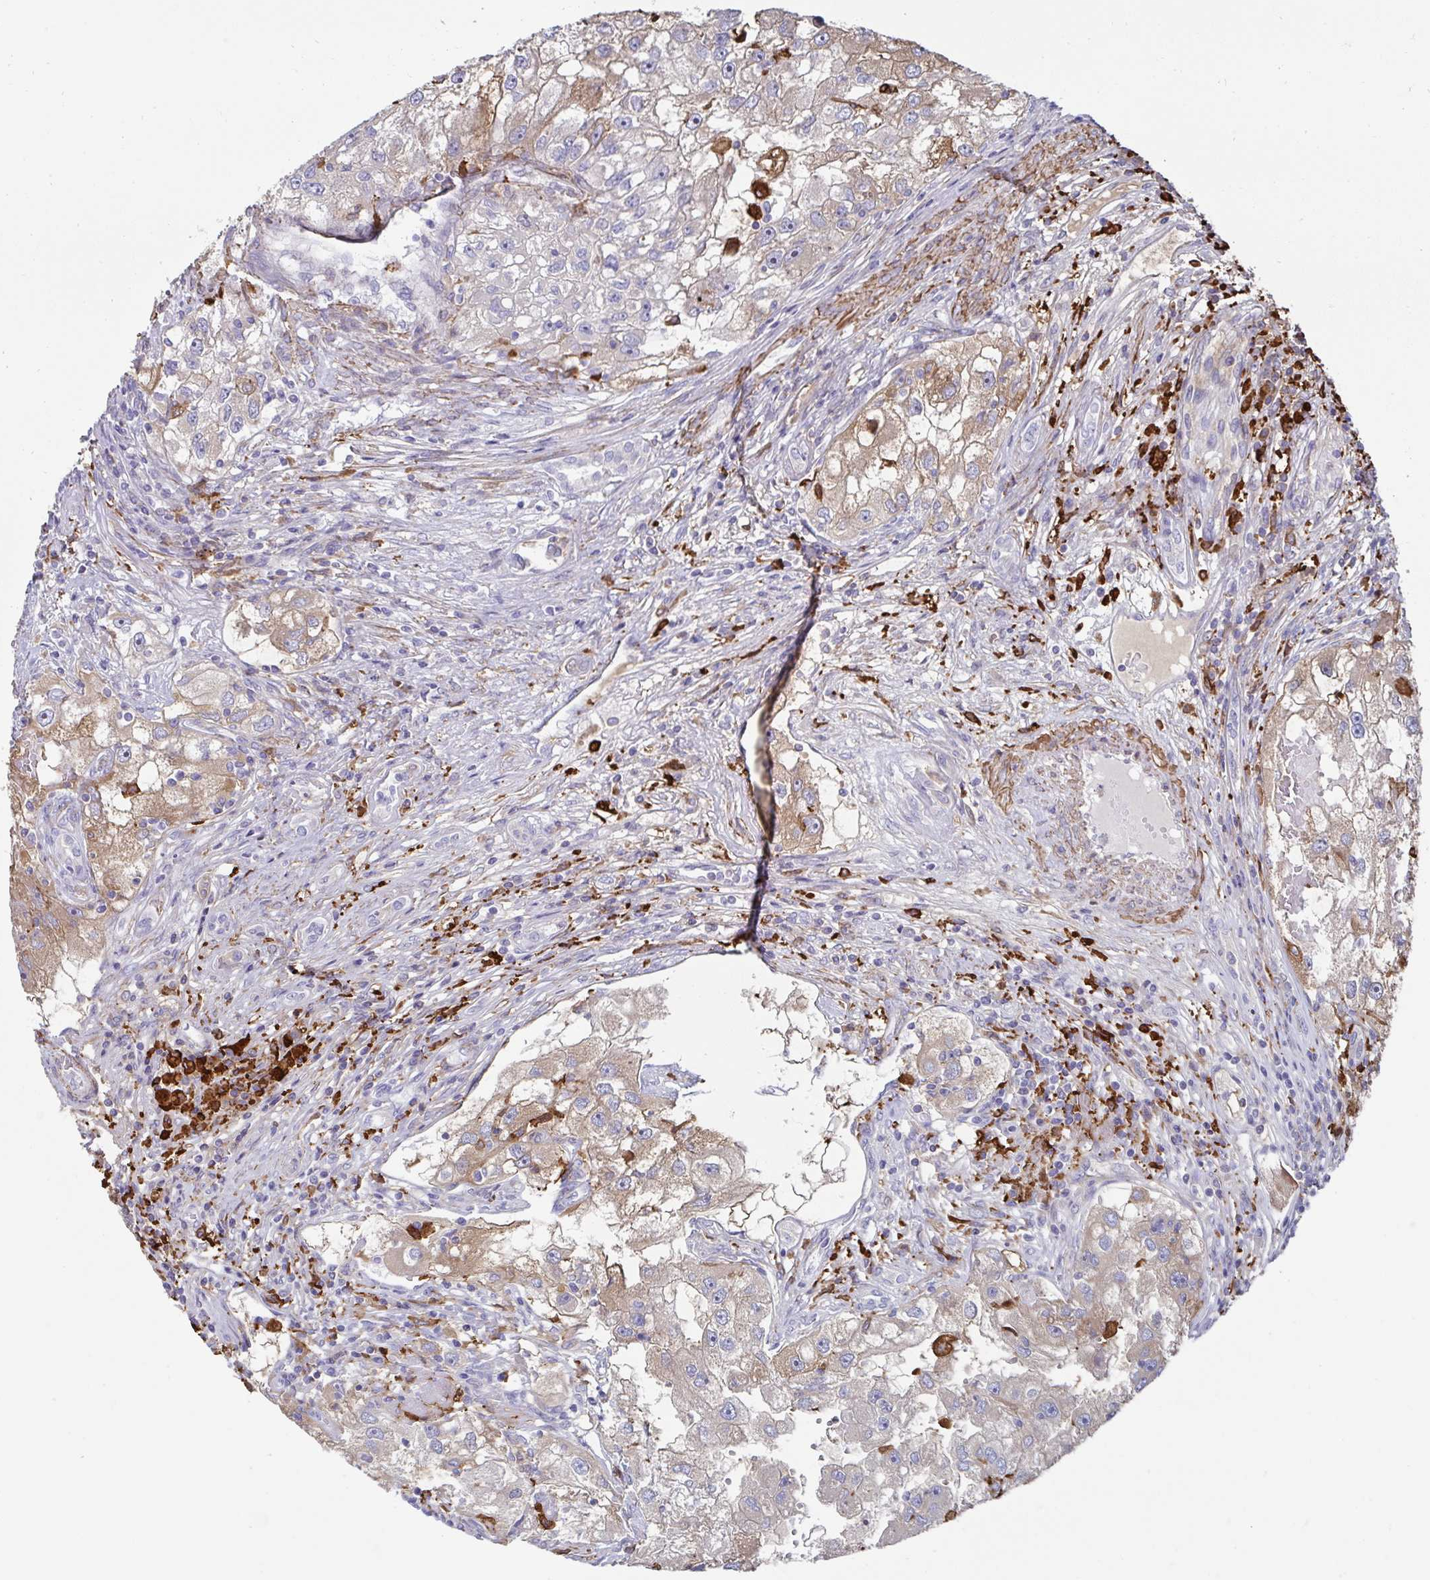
{"staining": {"intensity": "moderate", "quantity": ">75%", "location": "cytoplasmic/membranous"}, "tissue": "renal cancer", "cell_type": "Tumor cells", "image_type": "cancer", "snomed": [{"axis": "morphology", "description": "Adenocarcinoma, NOS"}, {"axis": "topography", "description": "Kidney"}], "caption": "About >75% of tumor cells in renal cancer exhibit moderate cytoplasmic/membranous protein positivity as visualized by brown immunohistochemical staining.", "gene": "FBXL13", "patient": {"sex": "male", "age": 63}}